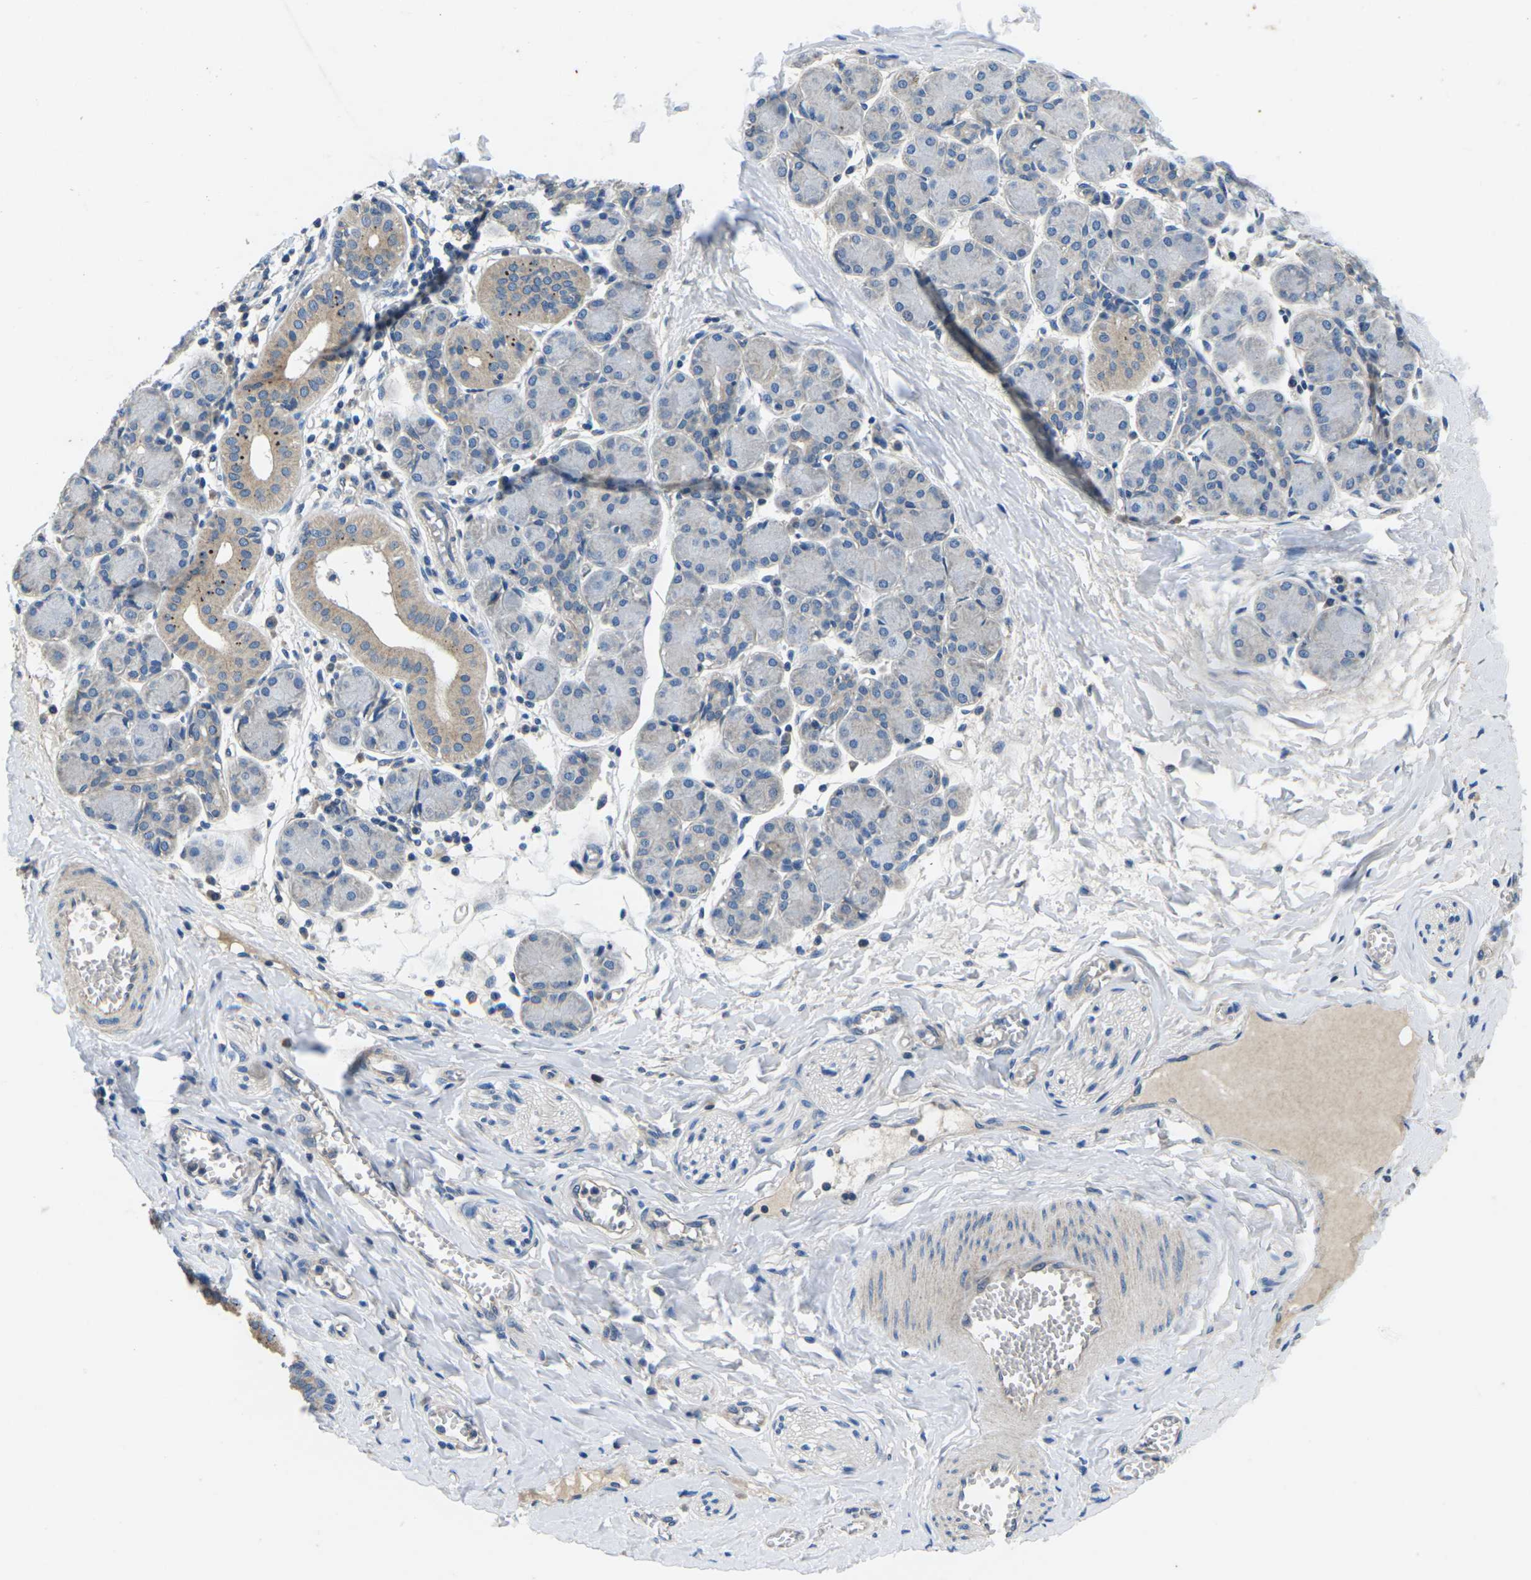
{"staining": {"intensity": "strong", "quantity": "<25%", "location": "cytoplasmic/membranous"}, "tissue": "salivary gland", "cell_type": "Glandular cells", "image_type": "normal", "snomed": [{"axis": "morphology", "description": "Normal tissue, NOS"}, {"axis": "morphology", "description": "Inflammation, NOS"}, {"axis": "topography", "description": "Lymph node"}, {"axis": "topography", "description": "Salivary gland"}], "caption": "IHC image of unremarkable salivary gland: salivary gland stained using IHC demonstrates medium levels of strong protein expression localized specifically in the cytoplasmic/membranous of glandular cells, appearing as a cytoplasmic/membranous brown color.", "gene": "PDCD6IP", "patient": {"sex": "male", "age": 3}}